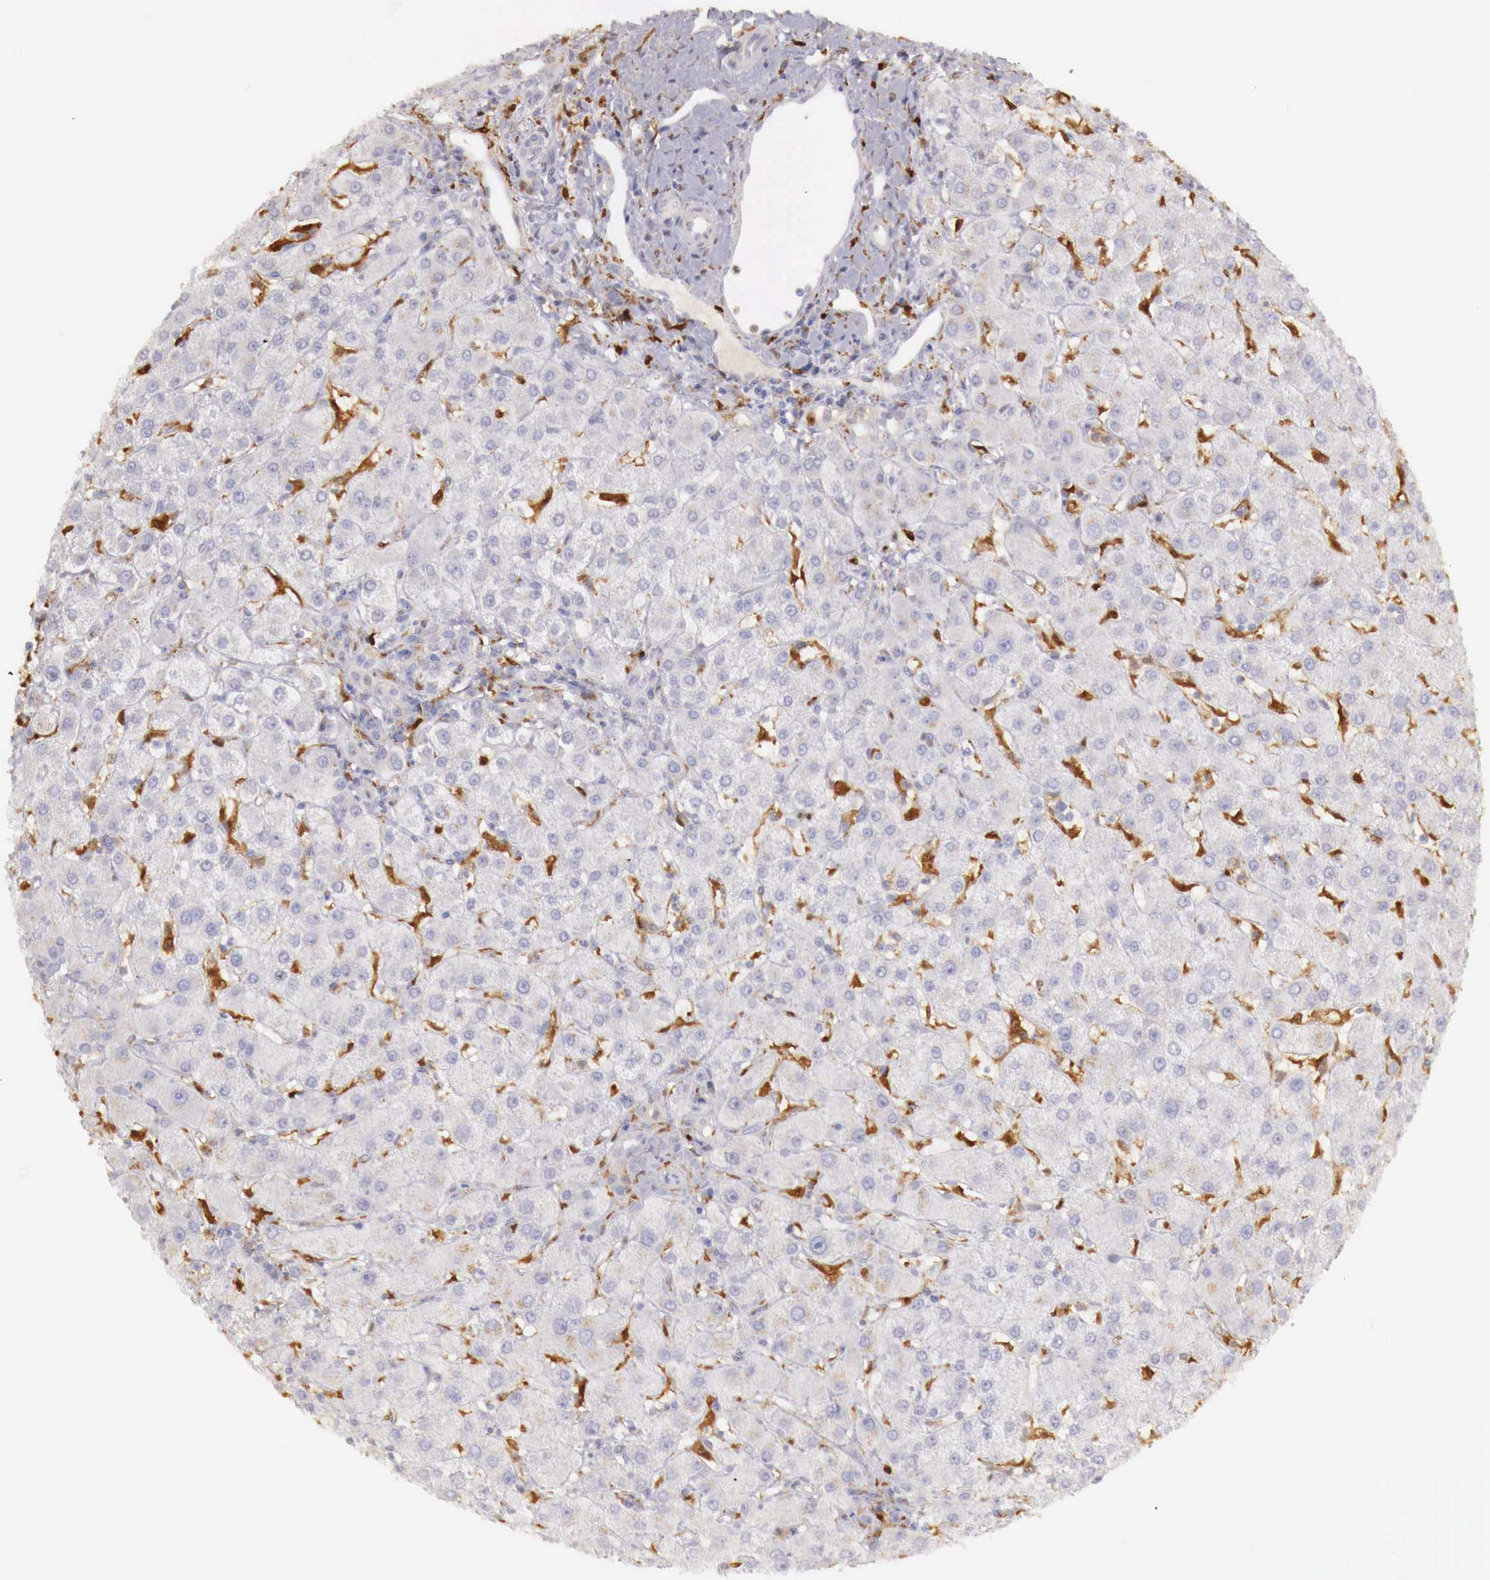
{"staining": {"intensity": "negative", "quantity": "none", "location": "none"}, "tissue": "liver", "cell_type": "Cholangiocytes", "image_type": "normal", "snomed": [{"axis": "morphology", "description": "Normal tissue, NOS"}, {"axis": "topography", "description": "Liver"}], "caption": "A histopathology image of liver stained for a protein displays no brown staining in cholangiocytes.", "gene": "RENBP", "patient": {"sex": "female", "age": 79}}